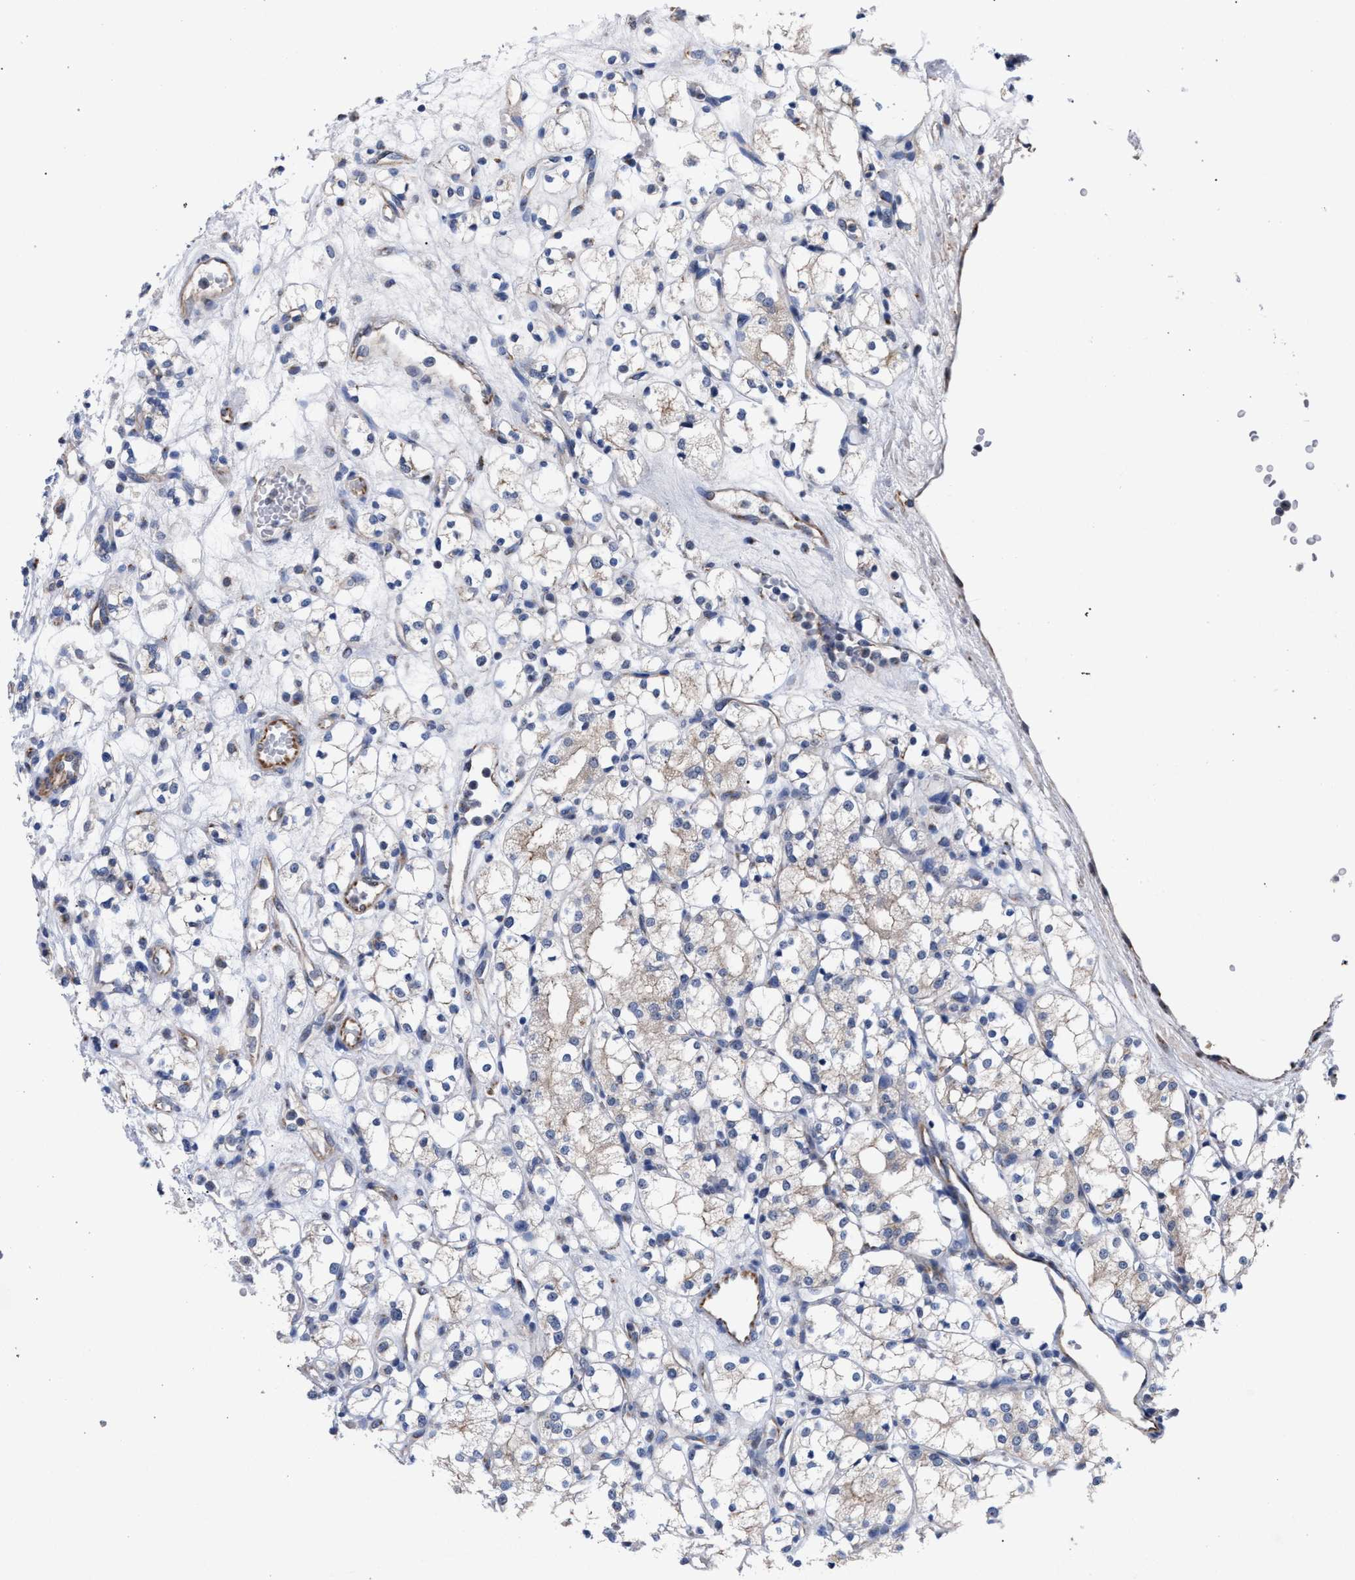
{"staining": {"intensity": "weak", "quantity": "25%-75%", "location": "cytoplasmic/membranous"}, "tissue": "renal cancer", "cell_type": "Tumor cells", "image_type": "cancer", "snomed": [{"axis": "morphology", "description": "Adenocarcinoma, NOS"}, {"axis": "topography", "description": "Kidney"}], "caption": "IHC photomicrograph of renal cancer stained for a protein (brown), which demonstrates low levels of weak cytoplasmic/membranous positivity in about 25%-75% of tumor cells.", "gene": "GOLGA2", "patient": {"sex": "male", "age": 77}}